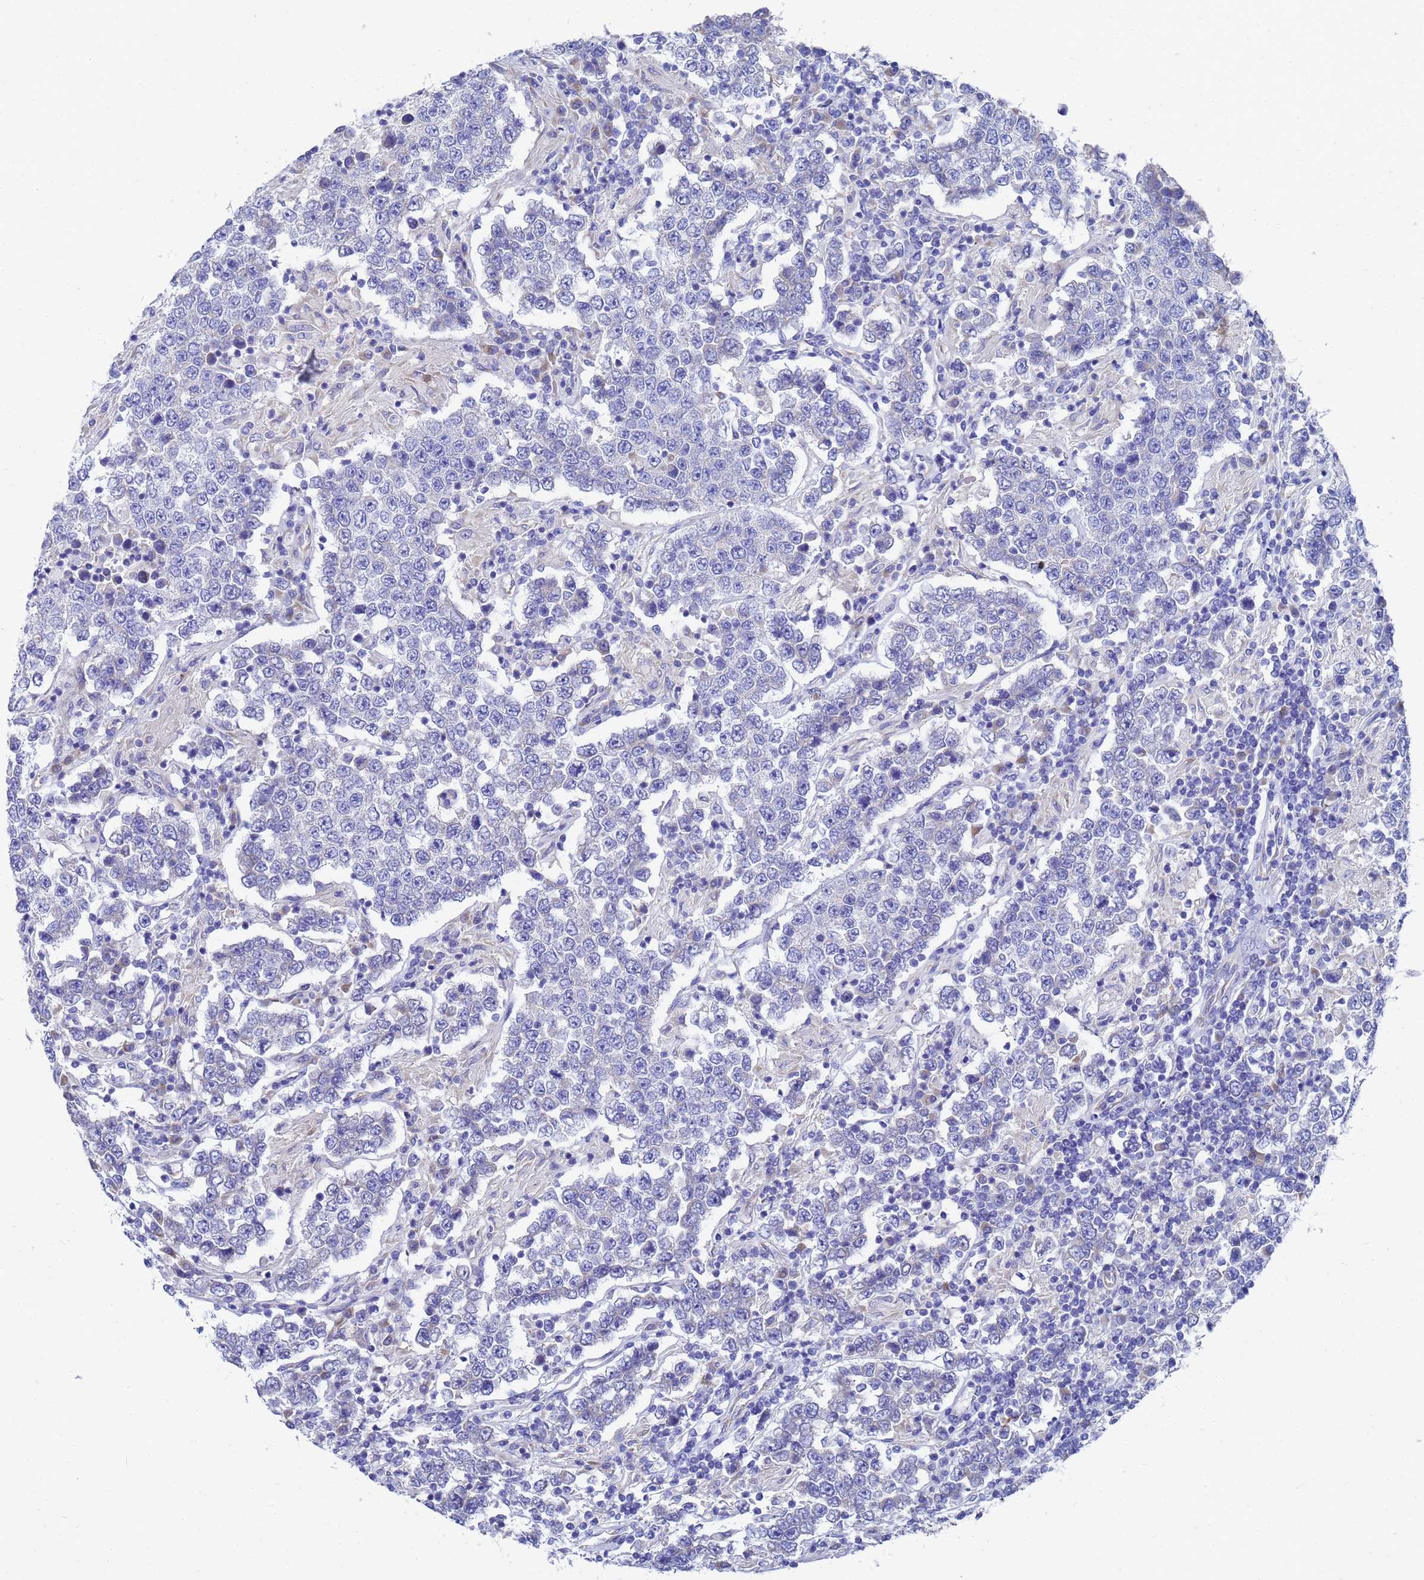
{"staining": {"intensity": "negative", "quantity": "none", "location": "none"}, "tissue": "testis cancer", "cell_type": "Tumor cells", "image_type": "cancer", "snomed": [{"axis": "morphology", "description": "Normal tissue, NOS"}, {"axis": "morphology", "description": "Urothelial carcinoma, High grade"}, {"axis": "morphology", "description": "Seminoma, NOS"}, {"axis": "morphology", "description": "Carcinoma, Embryonal, NOS"}, {"axis": "topography", "description": "Urinary bladder"}, {"axis": "topography", "description": "Testis"}], "caption": "This is an immunohistochemistry (IHC) micrograph of embryonal carcinoma (testis). There is no positivity in tumor cells.", "gene": "TM4SF4", "patient": {"sex": "male", "age": 41}}